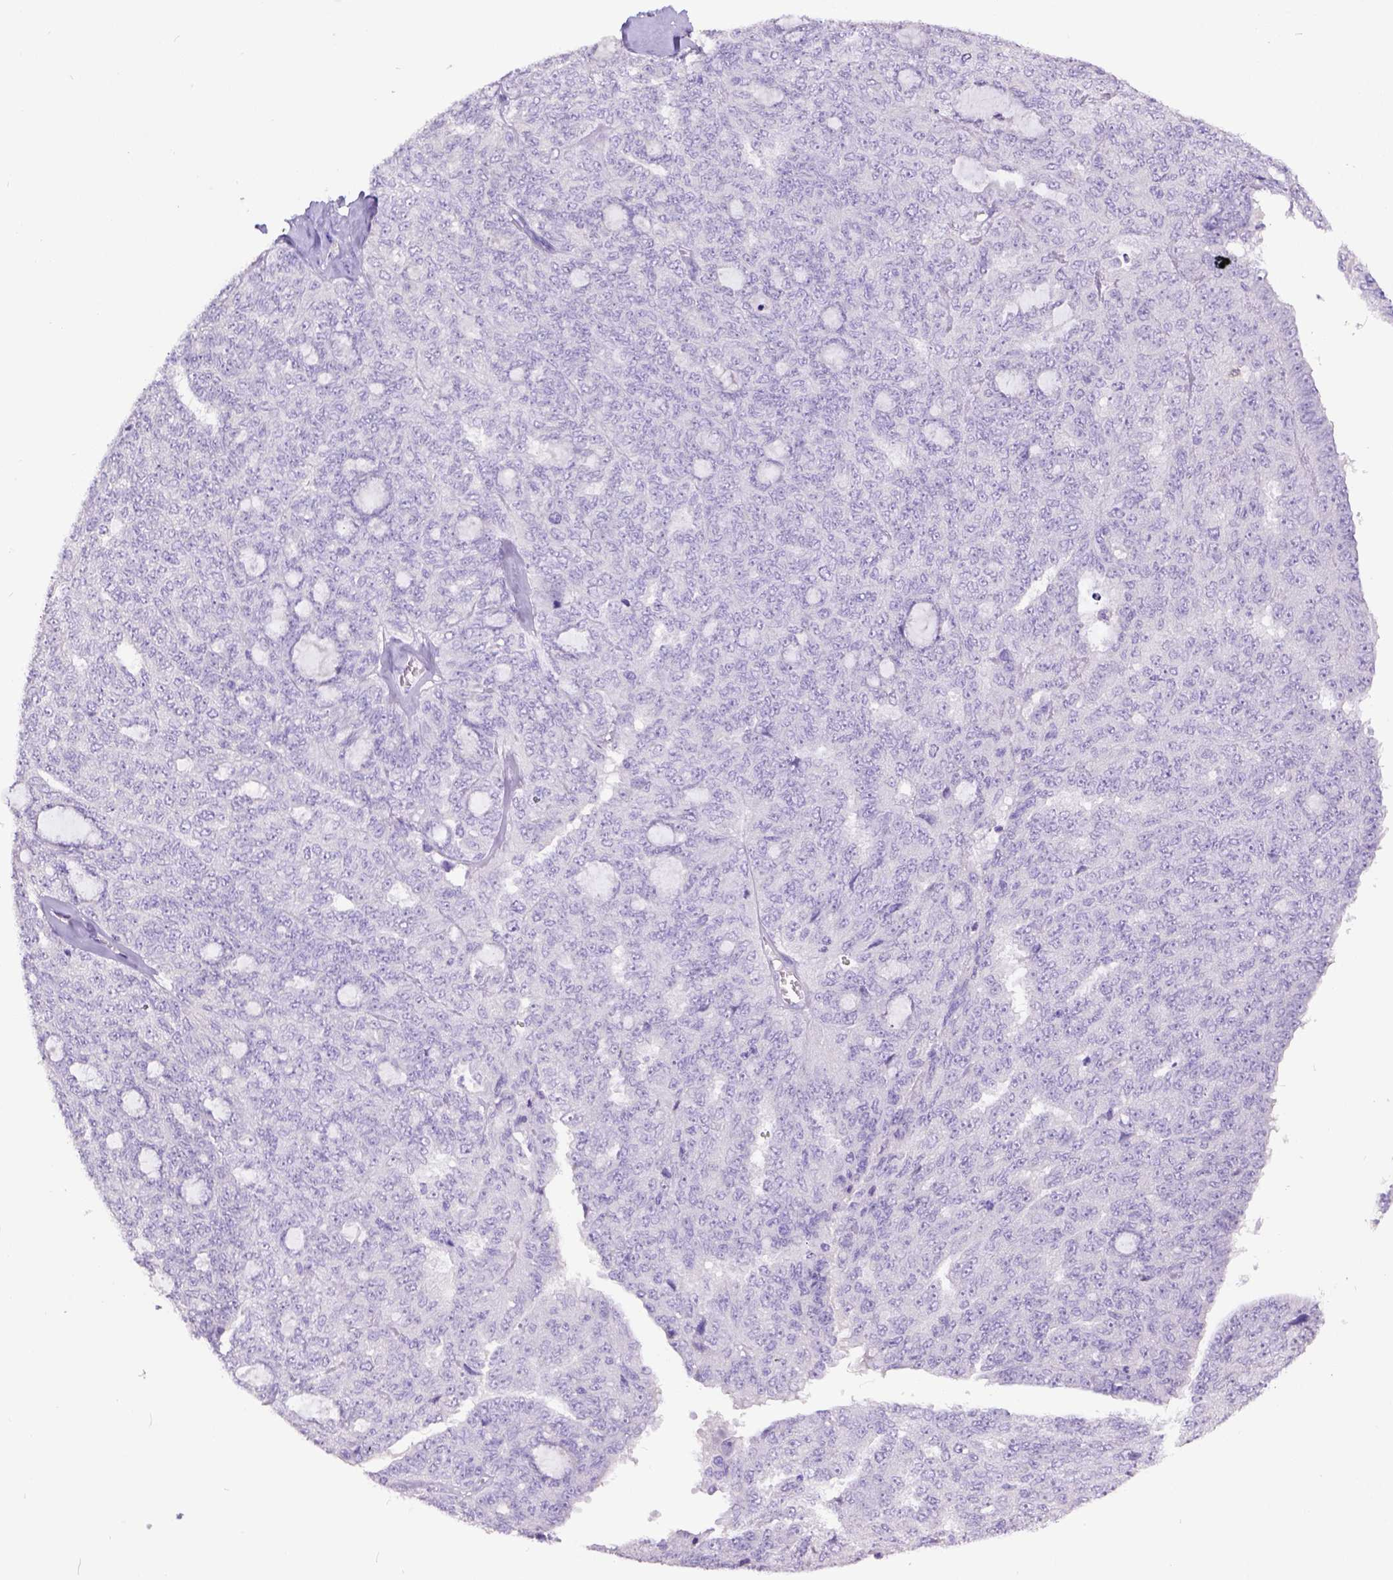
{"staining": {"intensity": "negative", "quantity": "none", "location": "none"}, "tissue": "ovarian cancer", "cell_type": "Tumor cells", "image_type": "cancer", "snomed": [{"axis": "morphology", "description": "Cystadenocarcinoma, serous, NOS"}, {"axis": "topography", "description": "Ovary"}], "caption": "DAB immunohistochemical staining of ovarian serous cystadenocarcinoma reveals no significant staining in tumor cells. (DAB immunohistochemistry, high magnification).", "gene": "KIT", "patient": {"sex": "female", "age": 71}}